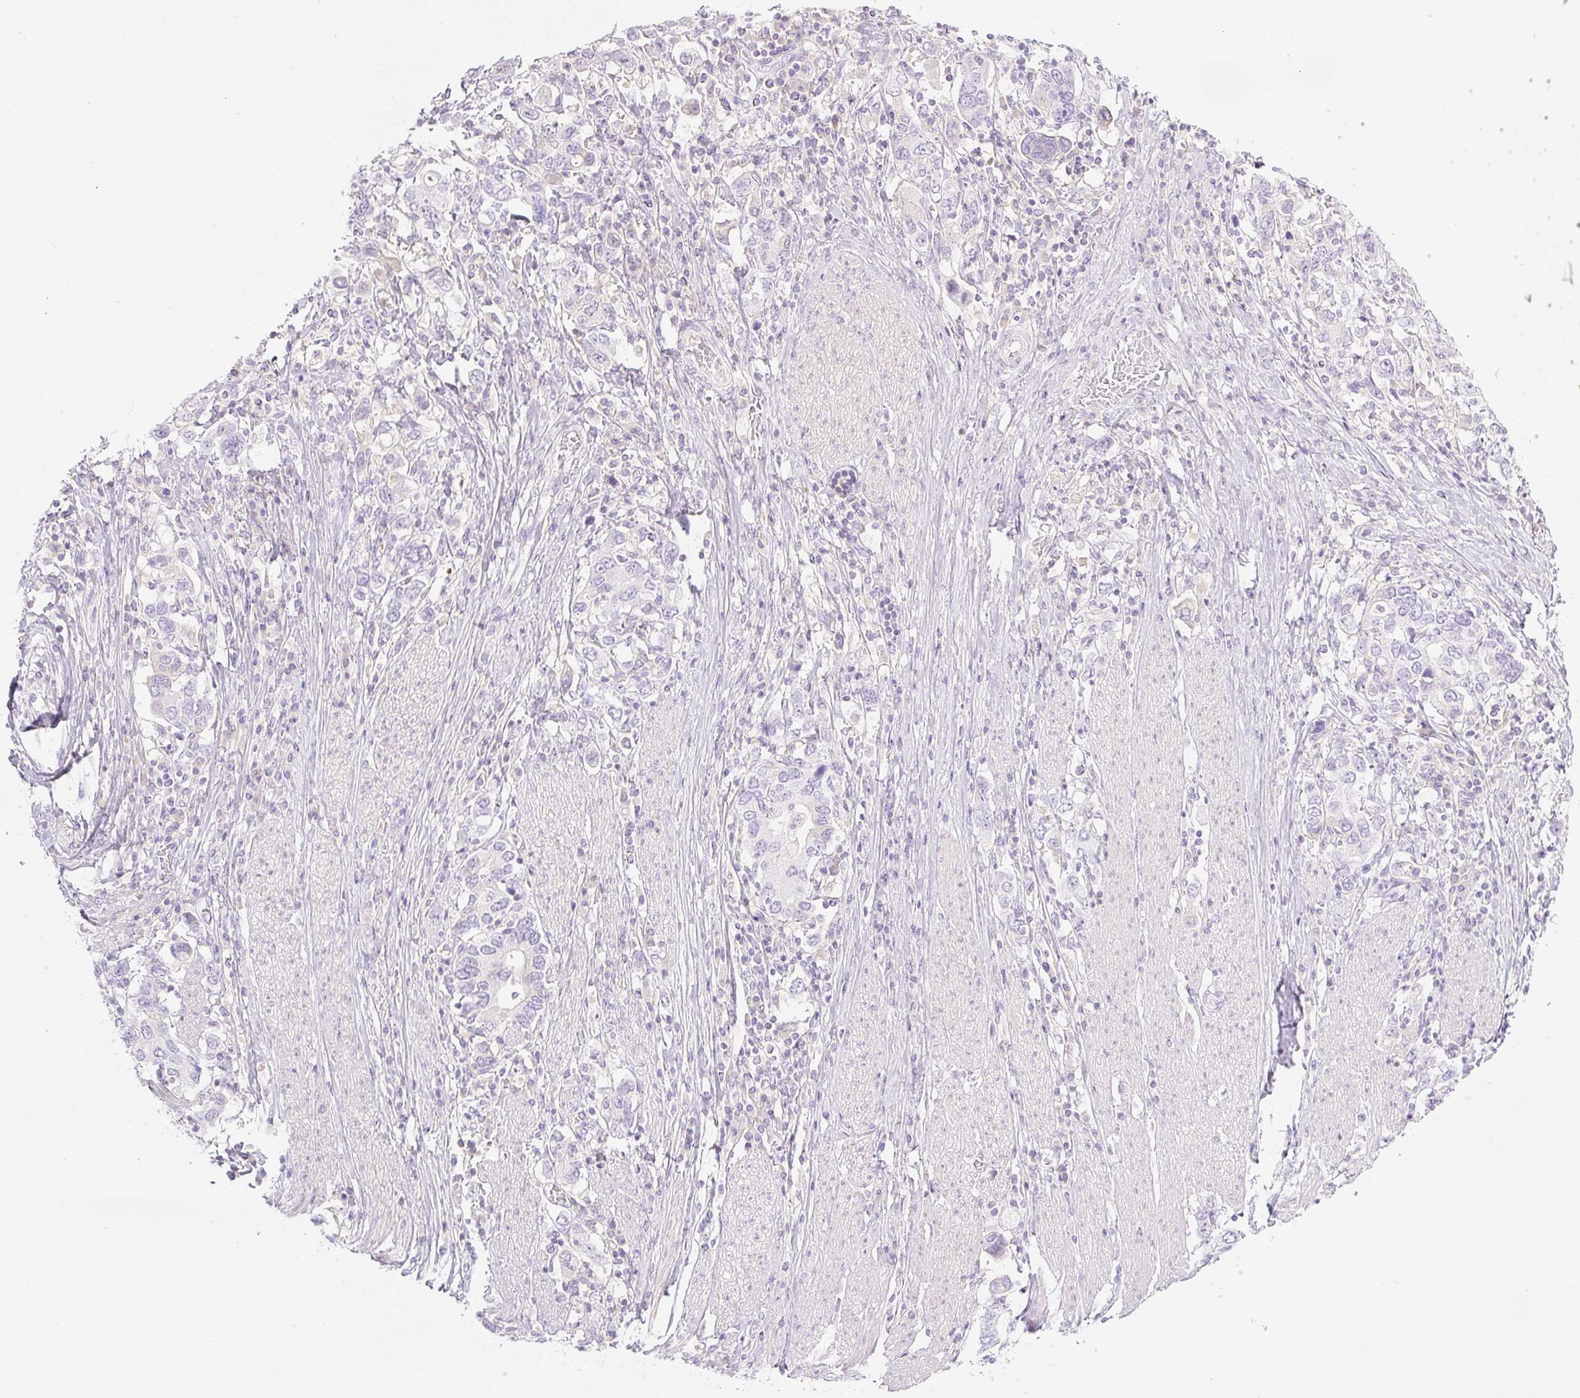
{"staining": {"intensity": "negative", "quantity": "none", "location": "none"}, "tissue": "stomach cancer", "cell_type": "Tumor cells", "image_type": "cancer", "snomed": [{"axis": "morphology", "description": "Adenocarcinoma, NOS"}, {"axis": "topography", "description": "Stomach, upper"}, {"axis": "topography", "description": "Stomach"}], "caption": "This micrograph is of stomach cancer stained with immunohistochemistry (IHC) to label a protein in brown with the nuclei are counter-stained blue. There is no positivity in tumor cells.", "gene": "MIA2", "patient": {"sex": "male", "age": 62}}